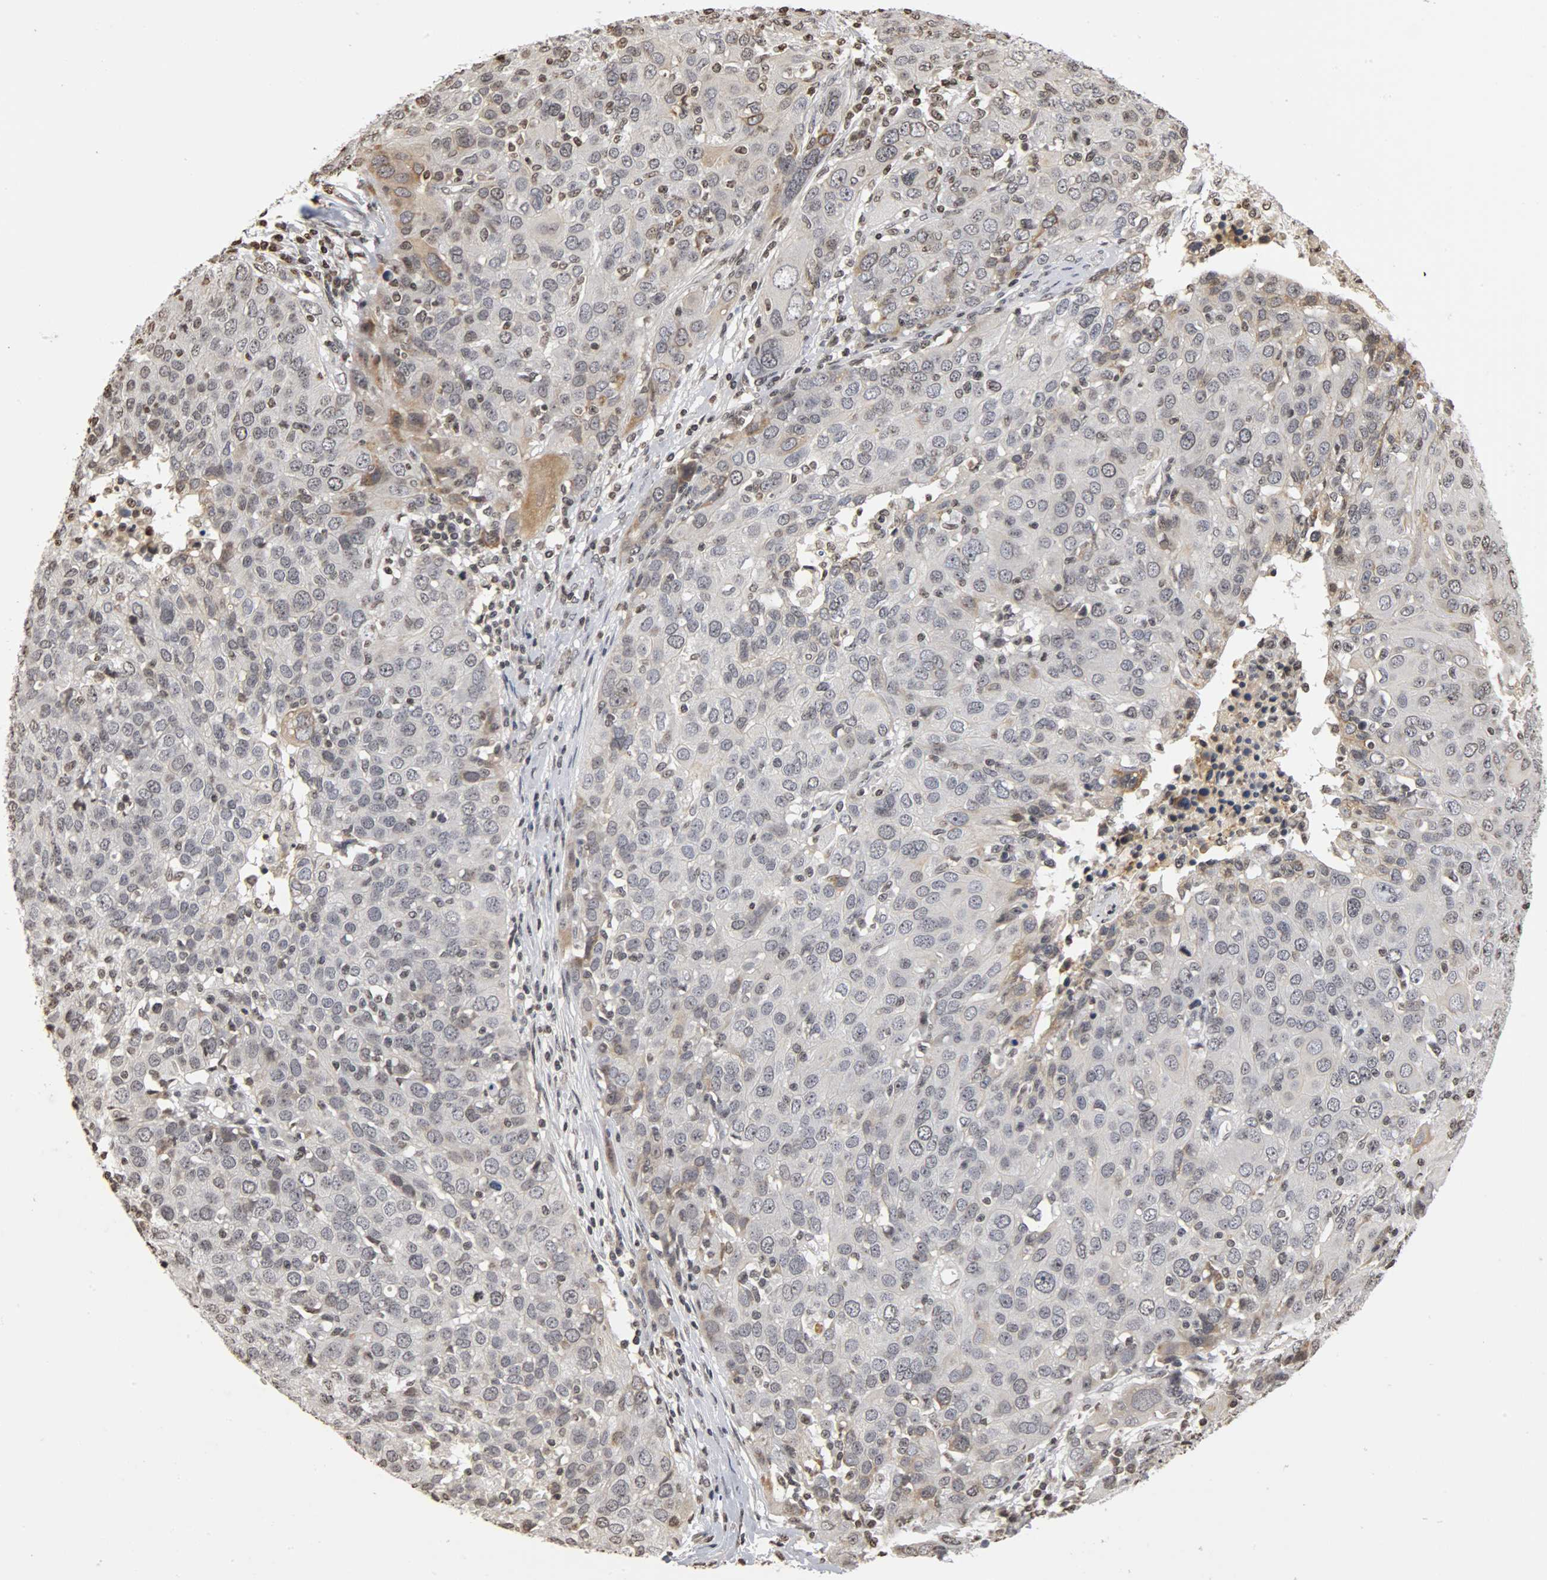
{"staining": {"intensity": "moderate", "quantity": "<25%", "location": "cytoplasmic/membranous"}, "tissue": "ovarian cancer", "cell_type": "Tumor cells", "image_type": "cancer", "snomed": [{"axis": "morphology", "description": "Carcinoma, endometroid"}, {"axis": "topography", "description": "Ovary"}], "caption": "IHC (DAB (3,3'-diaminobenzidine)) staining of human ovarian cancer (endometroid carcinoma) reveals moderate cytoplasmic/membranous protein expression in approximately <25% of tumor cells. The protein is stained brown, and the nuclei are stained in blue (DAB IHC with brightfield microscopy, high magnification).", "gene": "ERCC2", "patient": {"sex": "female", "age": 50}}